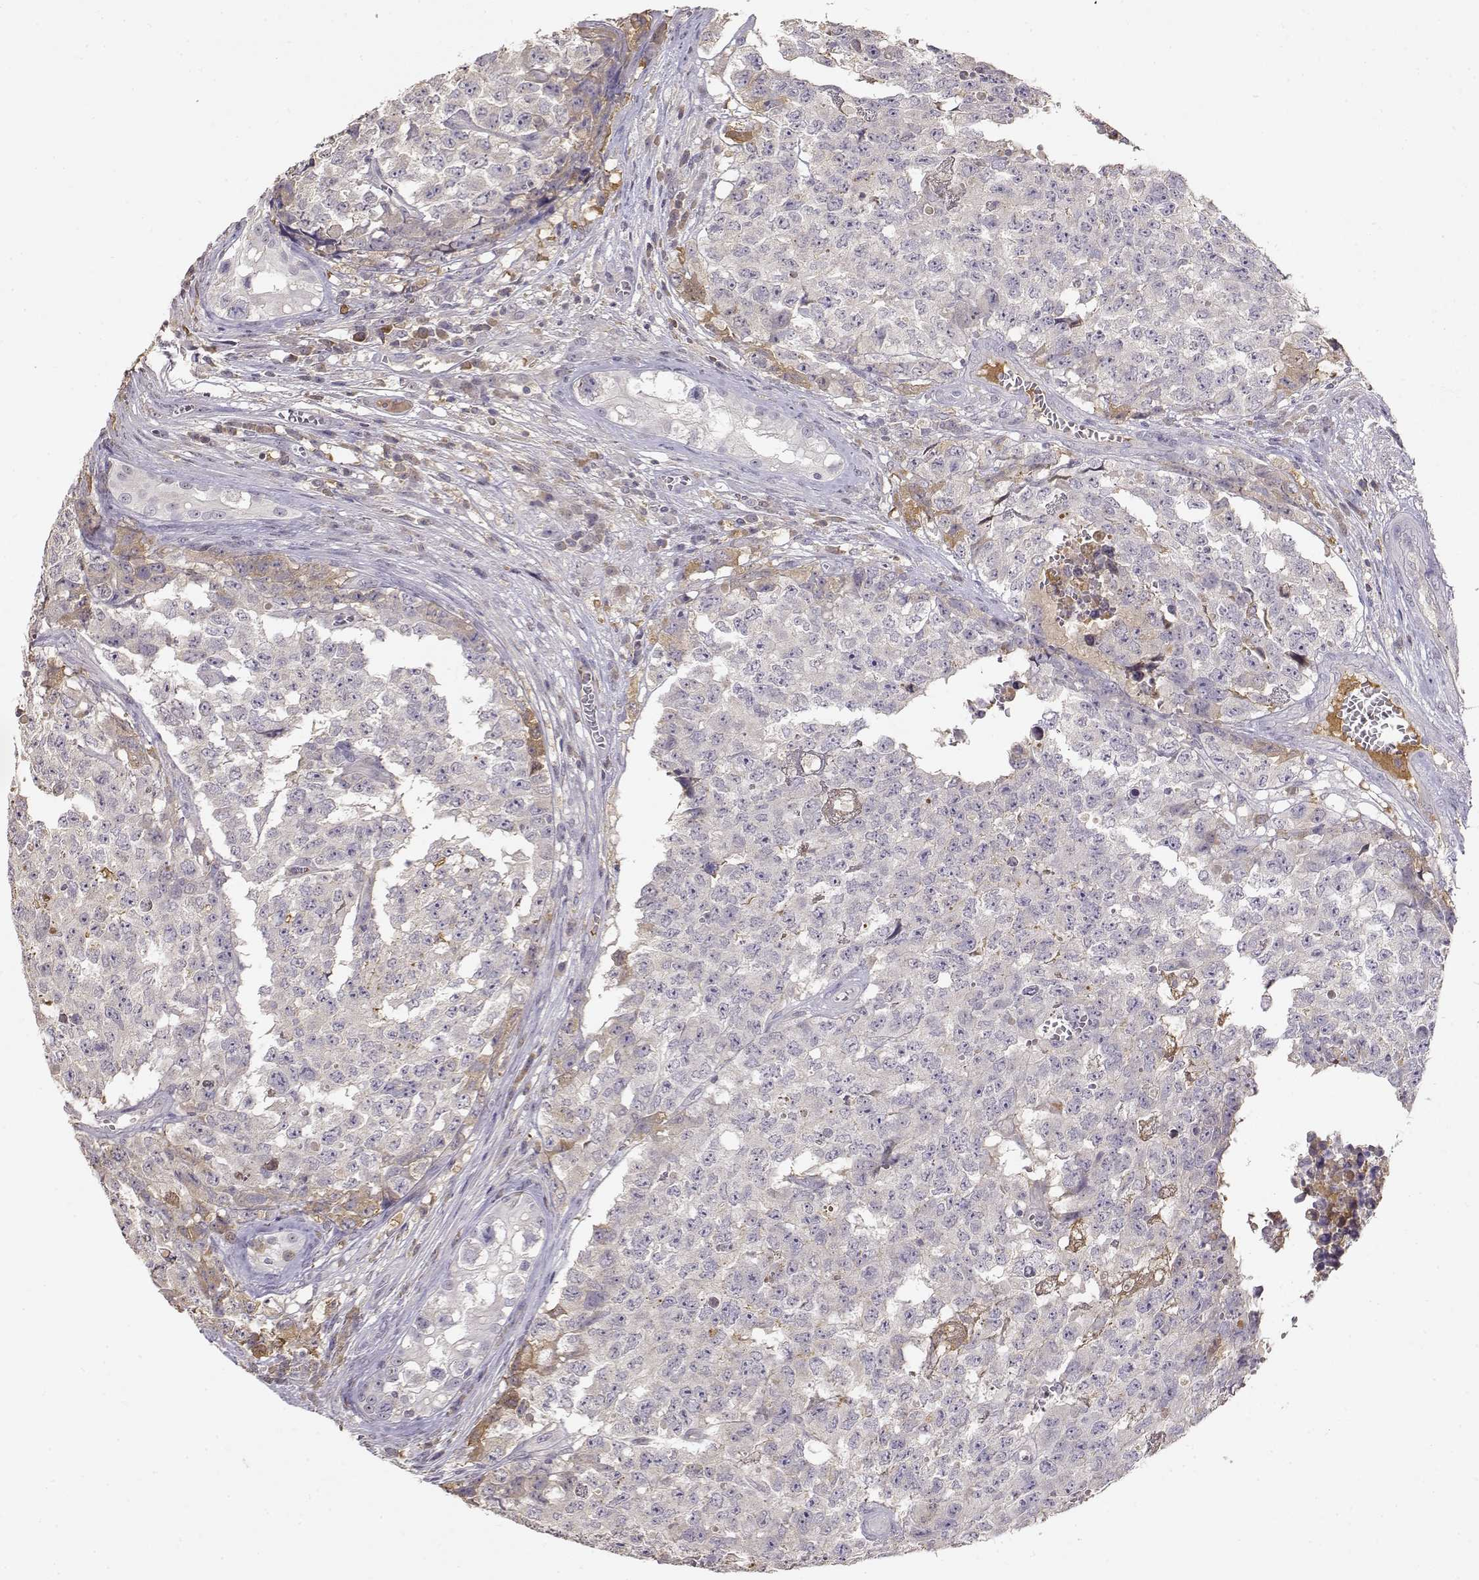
{"staining": {"intensity": "weak", "quantity": "<25%", "location": "cytoplasmic/membranous"}, "tissue": "testis cancer", "cell_type": "Tumor cells", "image_type": "cancer", "snomed": [{"axis": "morphology", "description": "Carcinoma, Embryonal, NOS"}, {"axis": "topography", "description": "Testis"}], "caption": "Immunohistochemistry photomicrograph of neoplastic tissue: embryonal carcinoma (testis) stained with DAB exhibits no significant protein positivity in tumor cells.", "gene": "TACR1", "patient": {"sex": "male", "age": 23}}